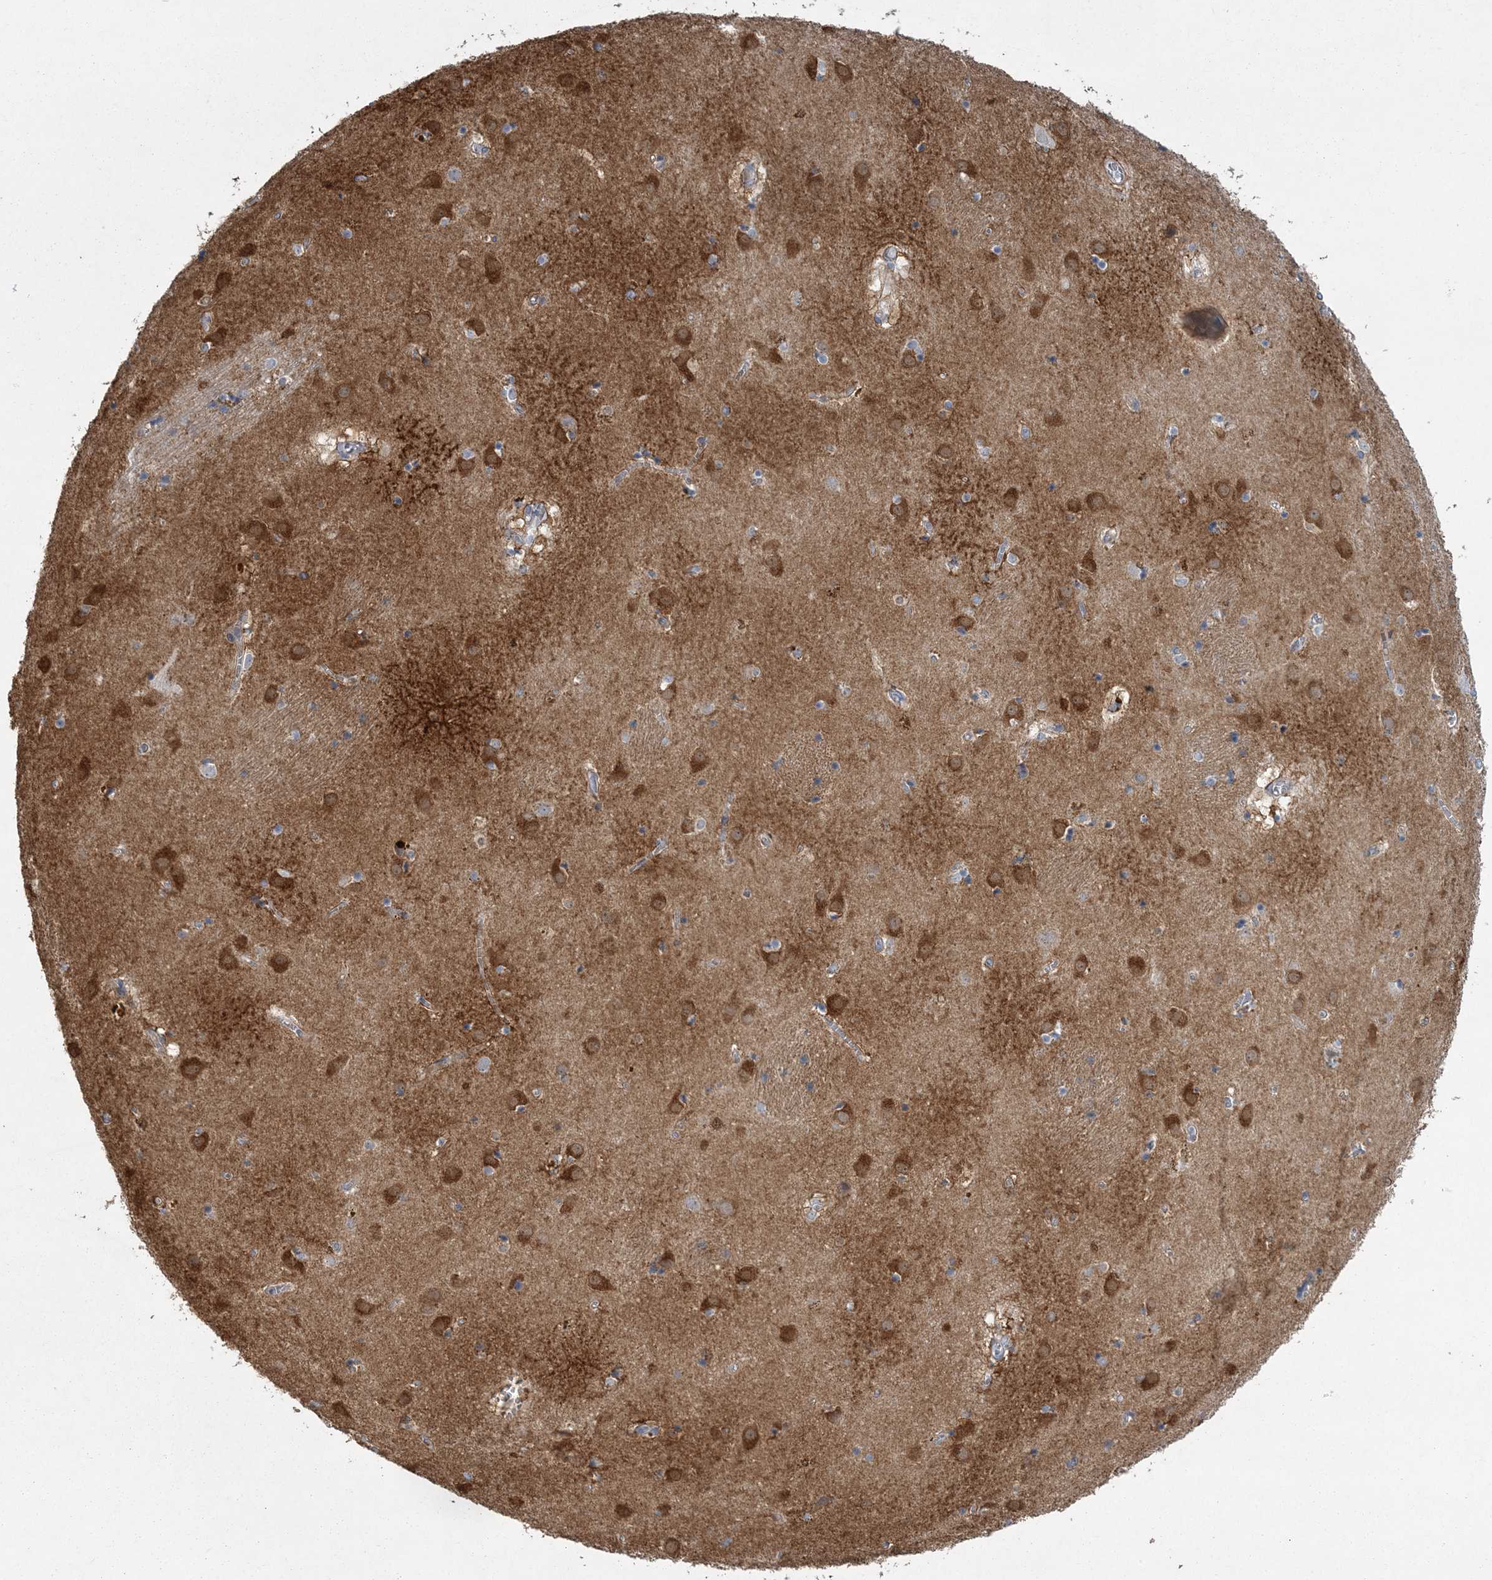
{"staining": {"intensity": "strong", "quantity": "<25%", "location": "cytoplasmic/membranous"}, "tissue": "caudate", "cell_type": "Glial cells", "image_type": "normal", "snomed": [{"axis": "morphology", "description": "Normal tissue, NOS"}, {"axis": "topography", "description": "Lateral ventricle wall"}], "caption": "Normal caudate shows strong cytoplasmic/membranous positivity in about <25% of glial cells, visualized by immunohistochemistry. (DAB IHC, brown staining for protein, blue staining for nuclei).", "gene": "CALN1", "patient": {"sex": "male", "age": 70}}